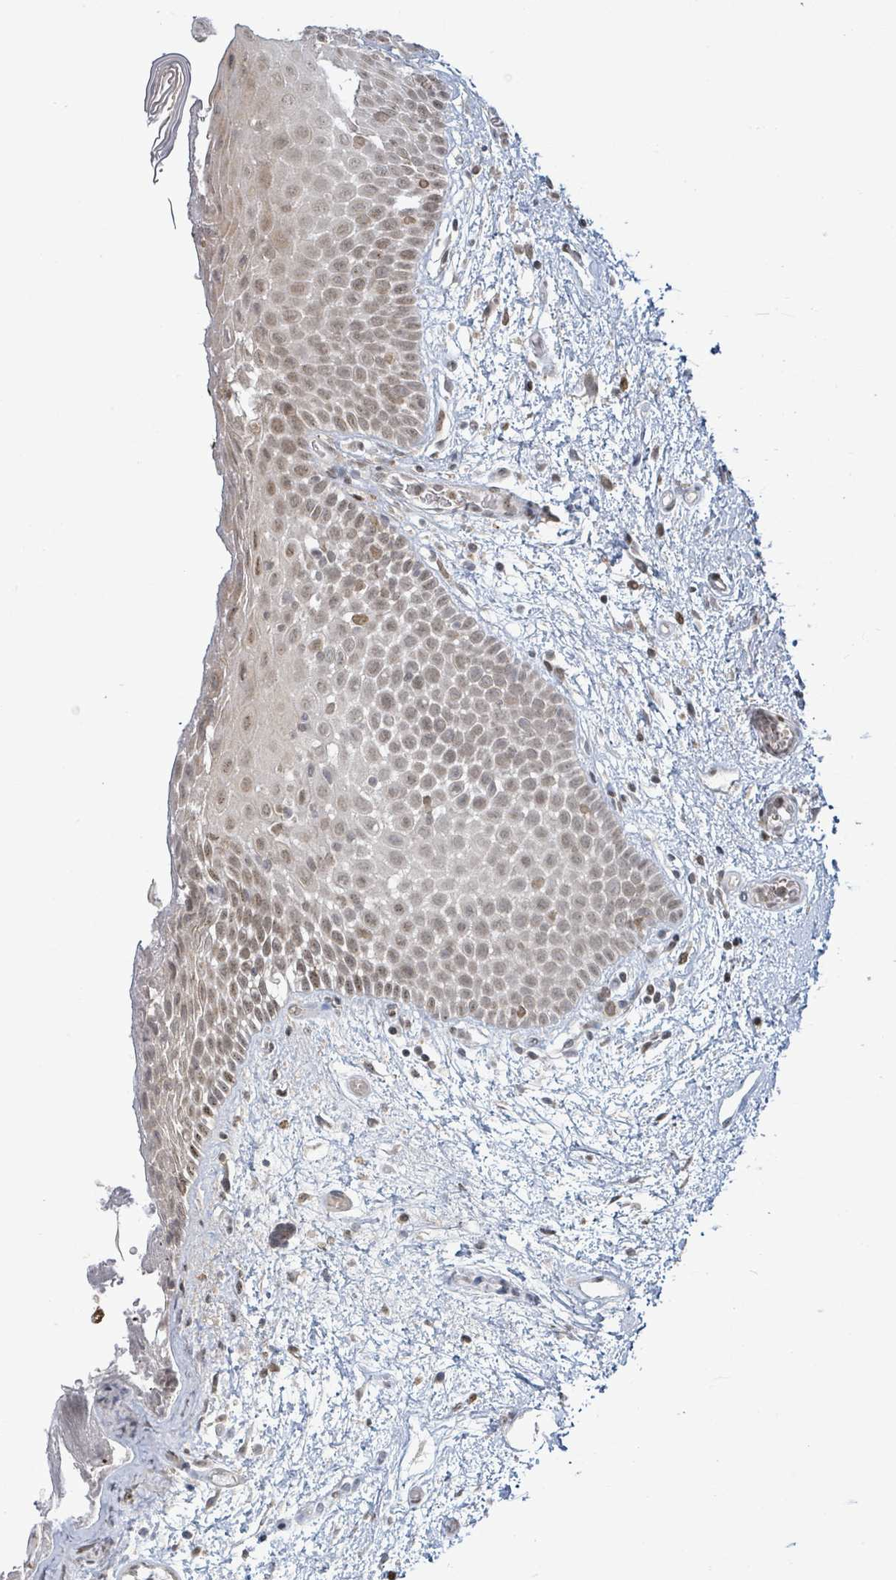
{"staining": {"intensity": "weak", "quantity": ">75%", "location": "cytoplasmic/membranous,nuclear"}, "tissue": "oral mucosa", "cell_type": "Squamous epithelial cells", "image_type": "normal", "snomed": [{"axis": "morphology", "description": "Normal tissue, NOS"}, {"axis": "morphology", "description": "Squamous cell carcinoma, NOS"}, {"axis": "topography", "description": "Oral tissue"}, {"axis": "topography", "description": "Tounge, NOS"}, {"axis": "topography", "description": "Head-Neck"}], "caption": "Brown immunohistochemical staining in unremarkable human oral mucosa exhibits weak cytoplasmic/membranous,nuclear positivity in approximately >75% of squamous epithelial cells. (IHC, brightfield microscopy, high magnification).", "gene": "SBF2", "patient": {"sex": "male", "age": 76}}